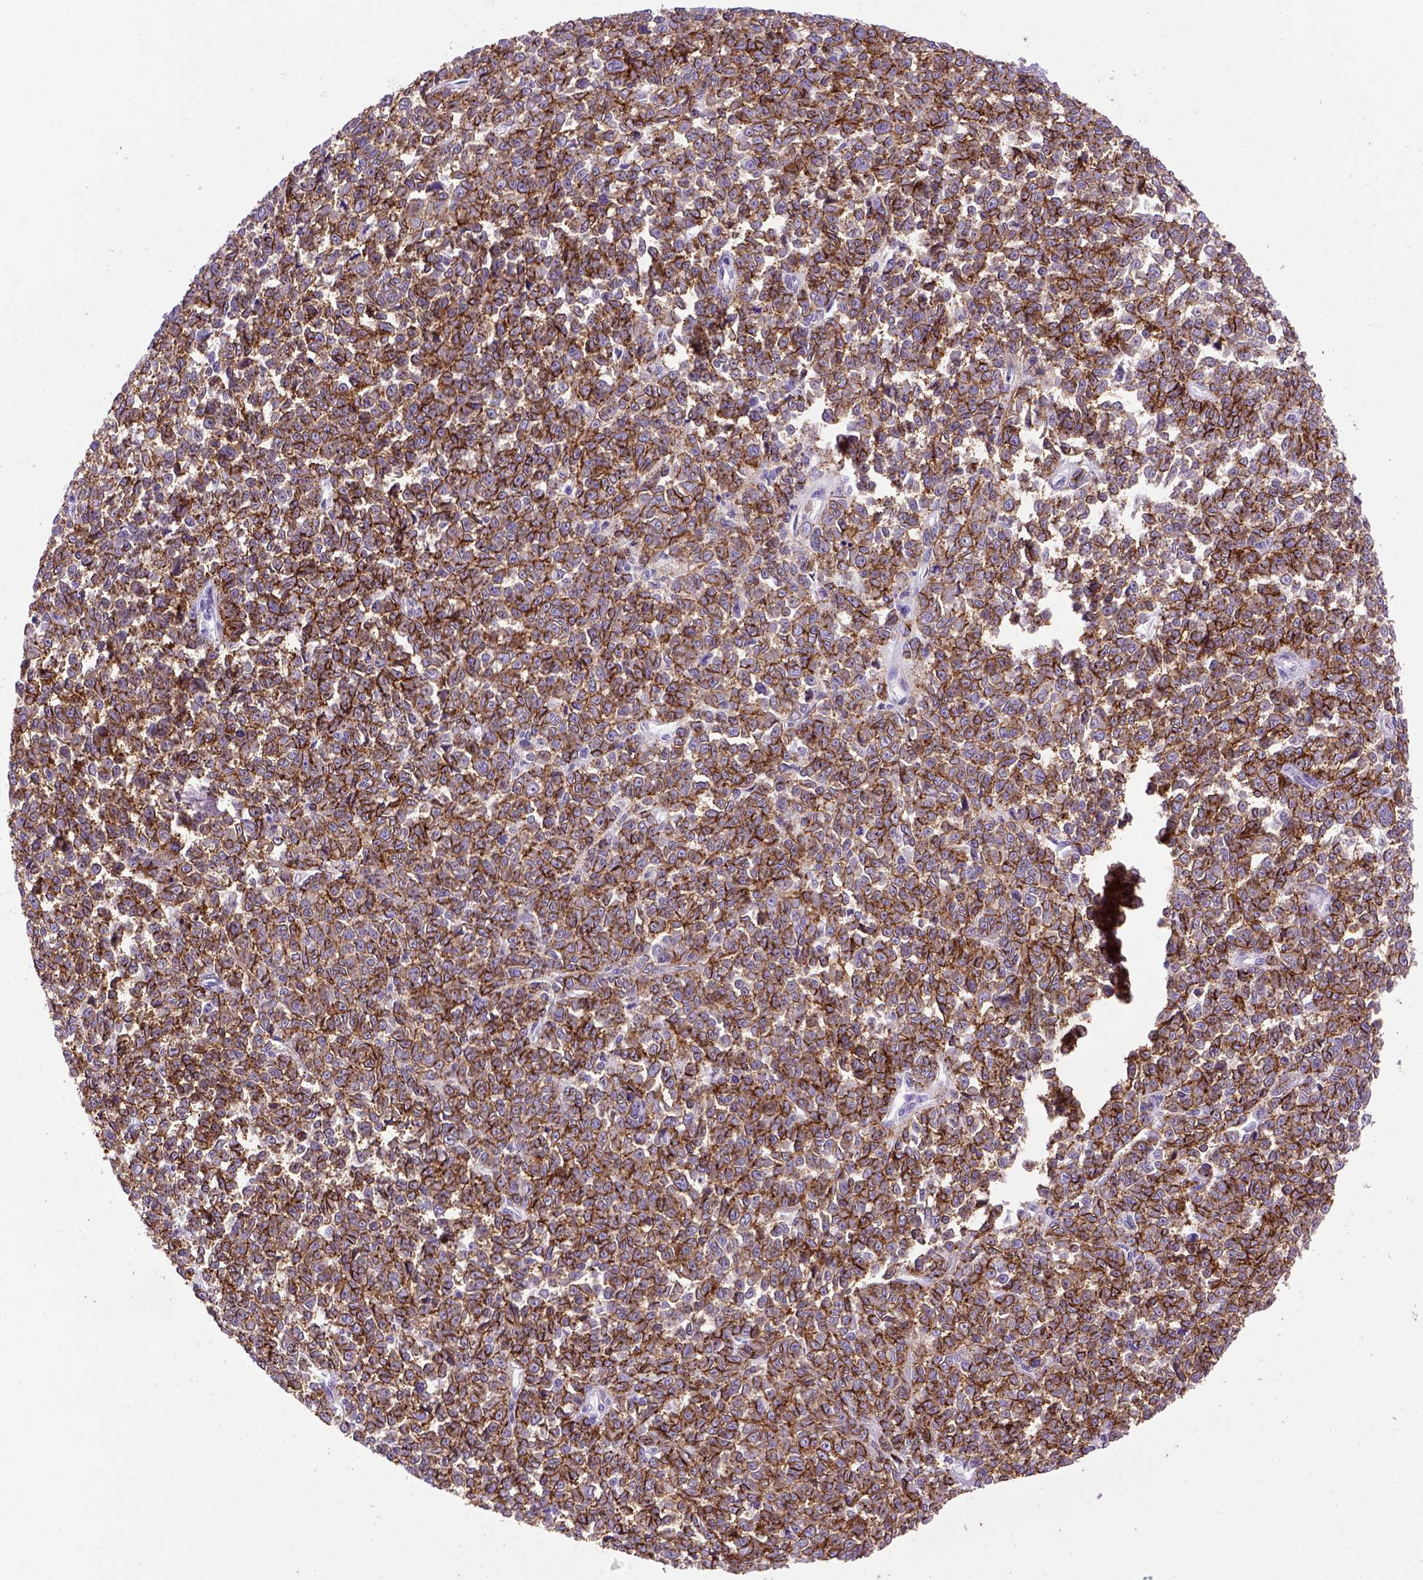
{"staining": {"intensity": "strong", "quantity": ">75%", "location": "cytoplasmic/membranous"}, "tissue": "melanoma", "cell_type": "Tumor cells", "image_type": "cancer", "snomed": [{"axis": "morphology", "description": "Malignant melanoma, NOS"}, {"axis": "topography", "description": "Skin"}], "caption": "This is a photomicrograph of immunohistochemistry staining of malignant melanoma, which shows strong expression in the cytoplasmic/membranous of tumor cells.", "gene": "CDH1", "patient": {"sex": "female", "age": 95}}